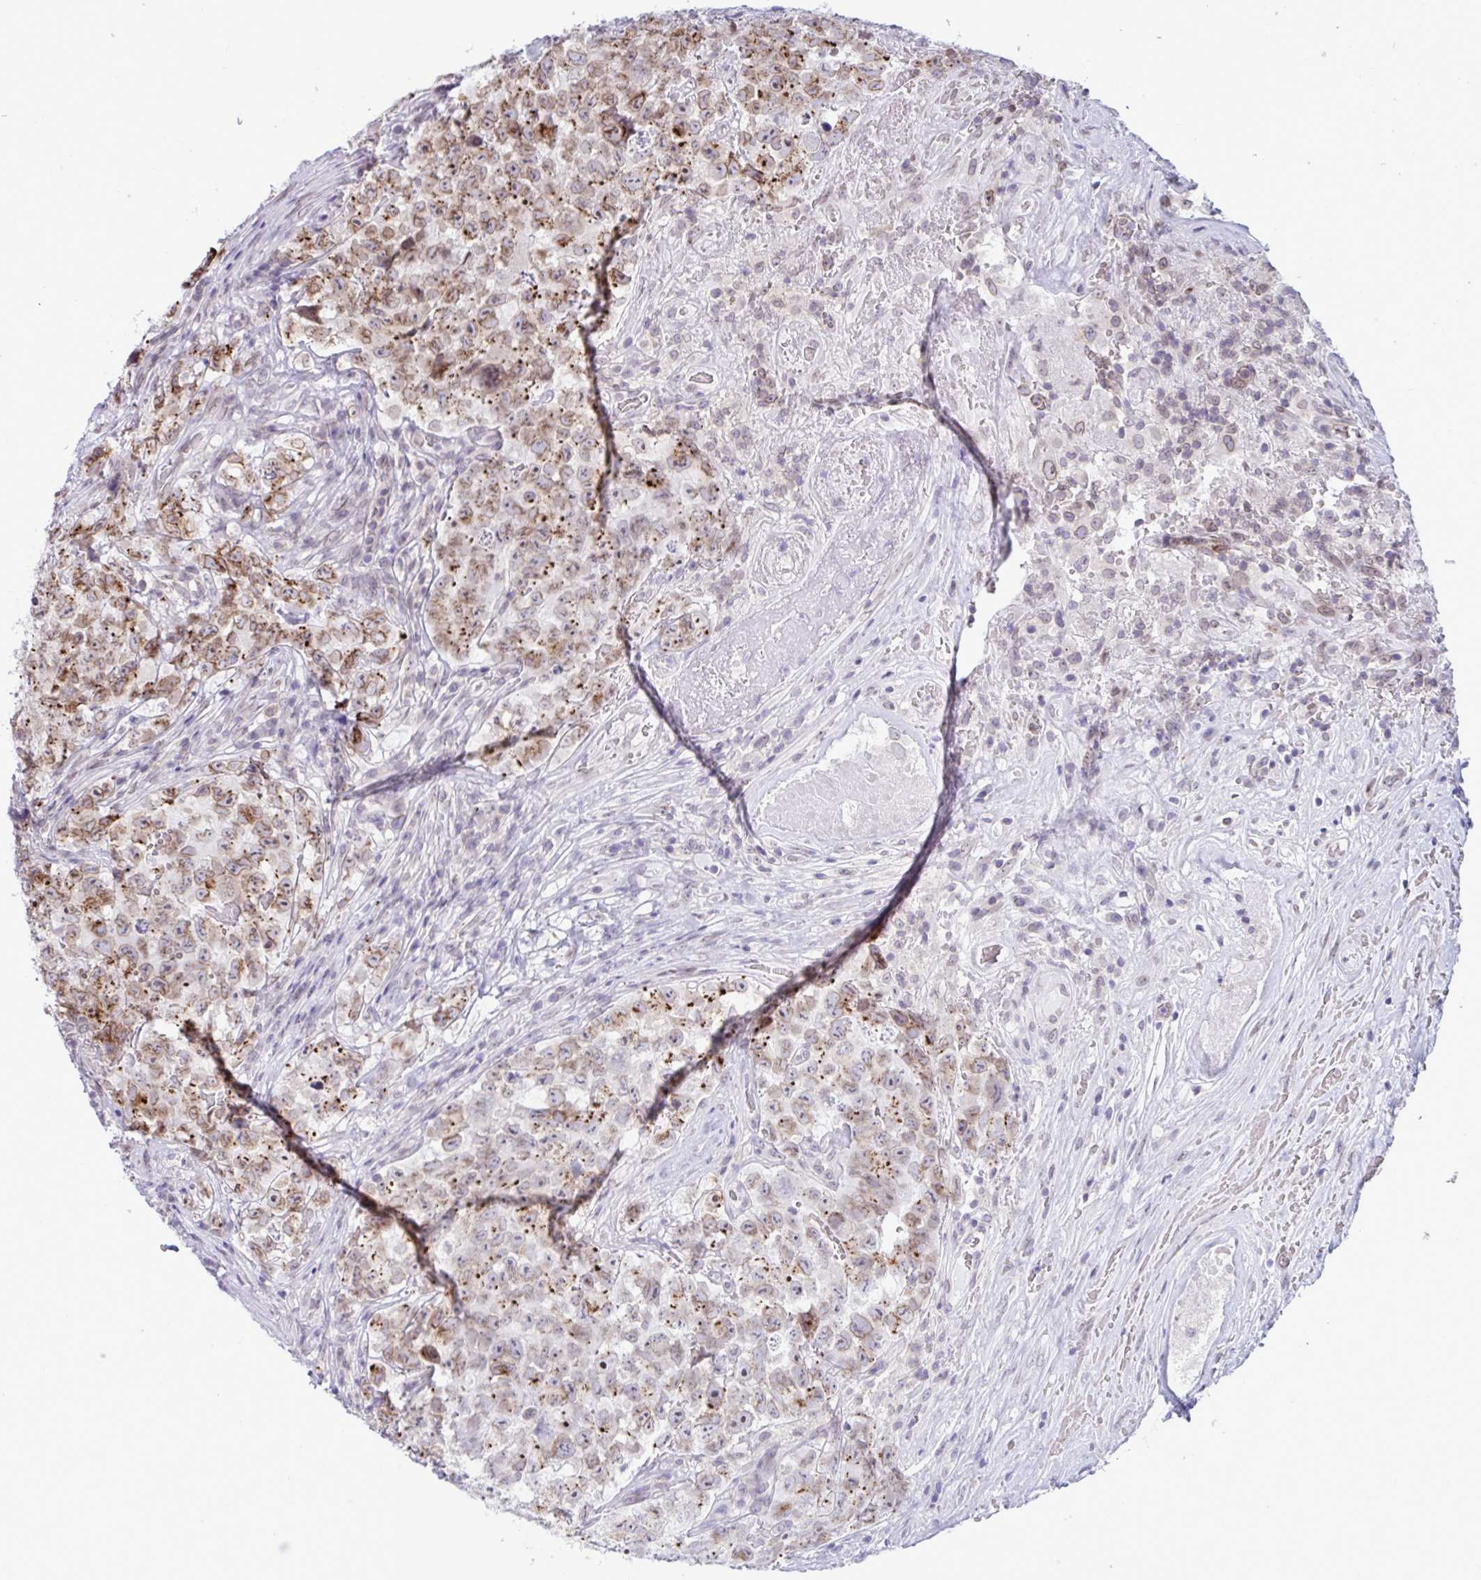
{"staining": {"intensity": "moderate", "quantity": ">75%", "location": "cytoplasmic/membranous"}, "tissue": "testis cancer", "cell_type": "Tumor cells", "image_type": "cancer", "snomed": [{"axis": "morphology", "description": "Carcinoma, Embryonal, NOS"}, {"axis": "topography", "description": "Testis"}], "caption": "This is a micrograph of IHC staining of testis cancer (embryonal carcinoma), which shows moderate expression in the cytoplasmic/membranous of tumor cells.", "gene": "DOCK11", "patient": {"sex": "male", "age": 18}}